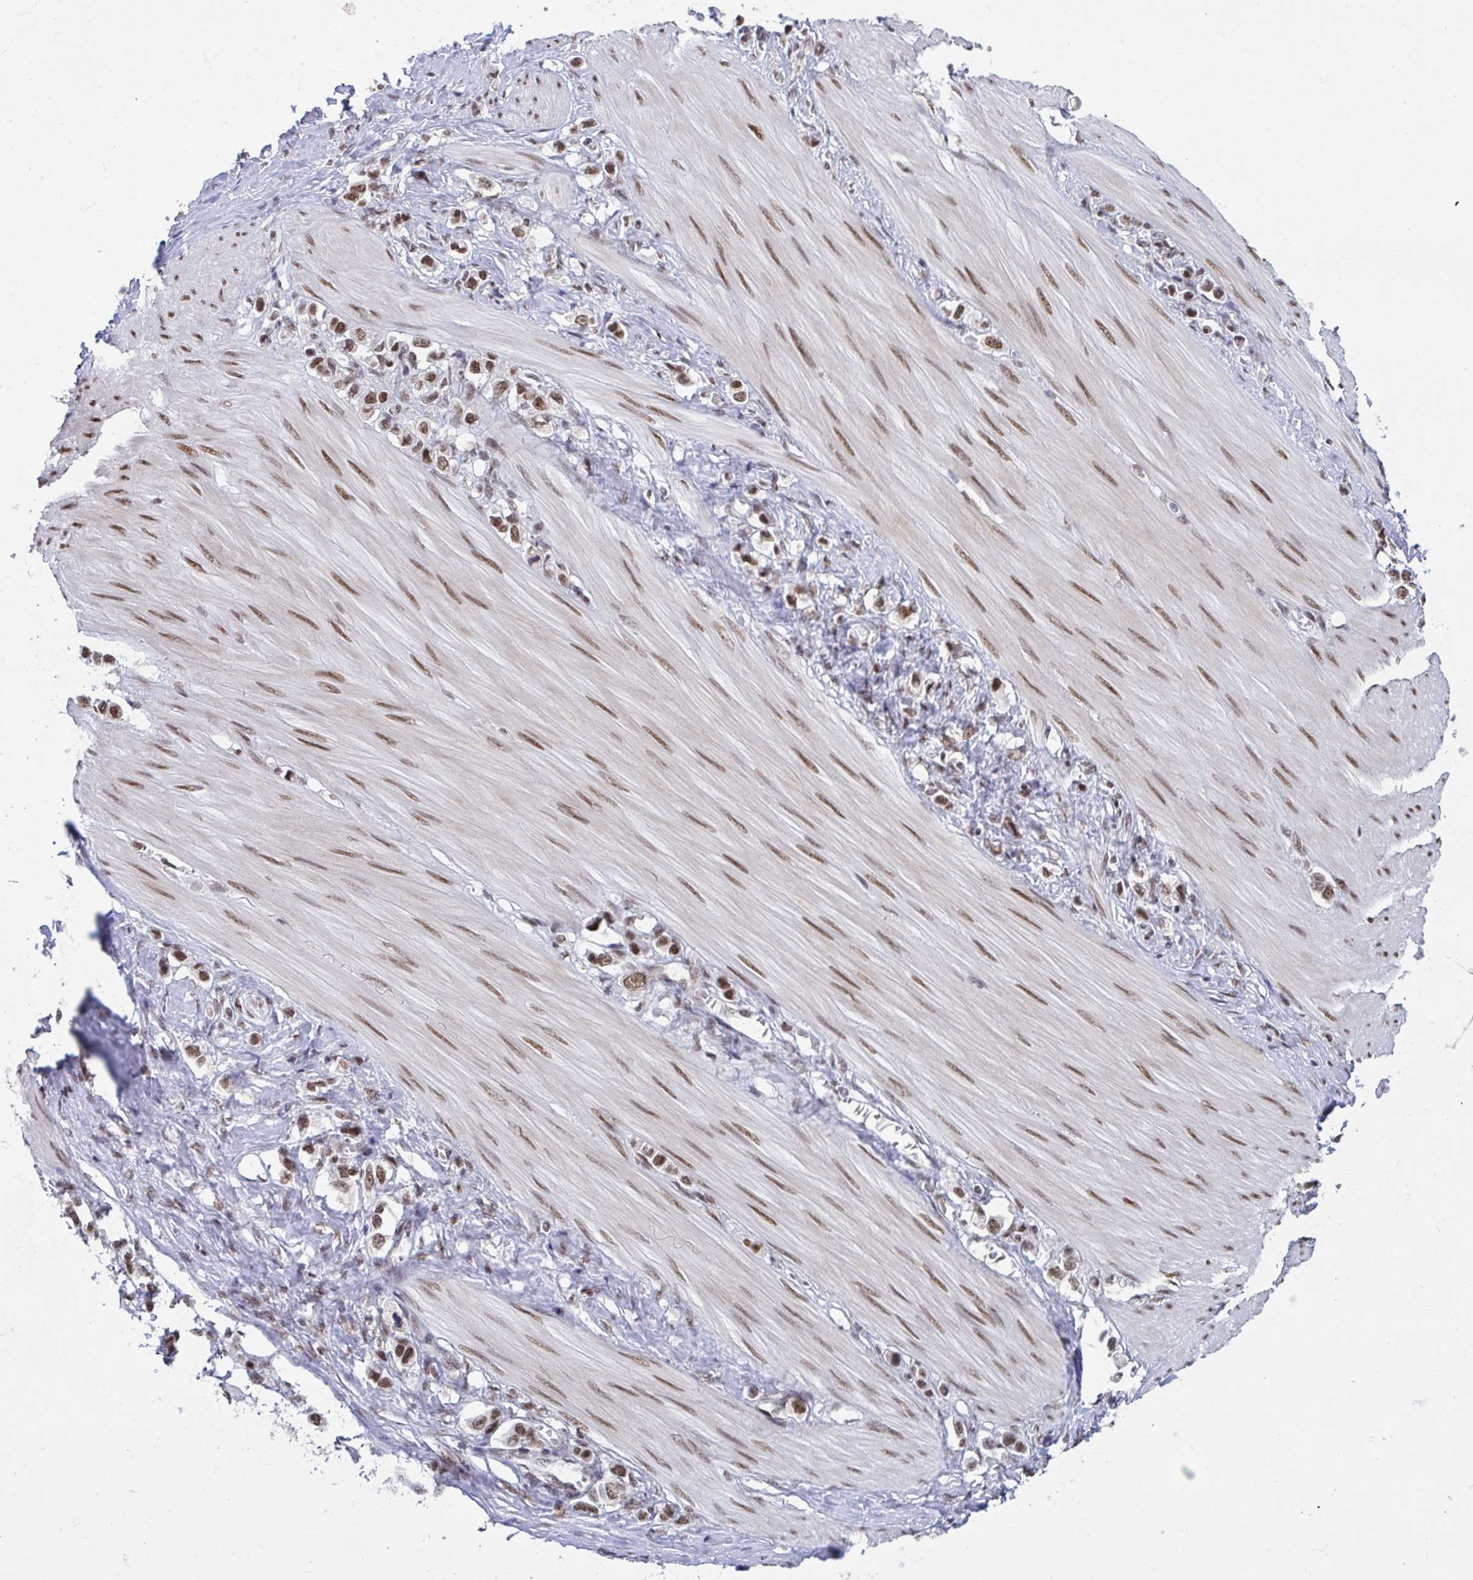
{"staining": {"intensity": "moderate", "quantity": ">75%", "location": "nuclear"}, "tissue": "stomach cancer", "cell_type": "Tumor cells", "image_type": "cancer", "snomed": [{"axis": "morphology", "description": "Adenocarcinoma, NOS"}, {"axis": "topography", "description": "Stomach"}], "caption": "Adenocarcinoma (stomach) tissue exhibits moderate nuclear staining in approximately >75% of tumor cells, visualized by immunohistochemistry. Using DAB (3,3'-diaminobenzidine) (brown) and hematoxylin (blue) stains, captured at high magnification using brightfield microscopy.", "gene": "PHF10", "patient": {"sex": "female", "age": 65}}